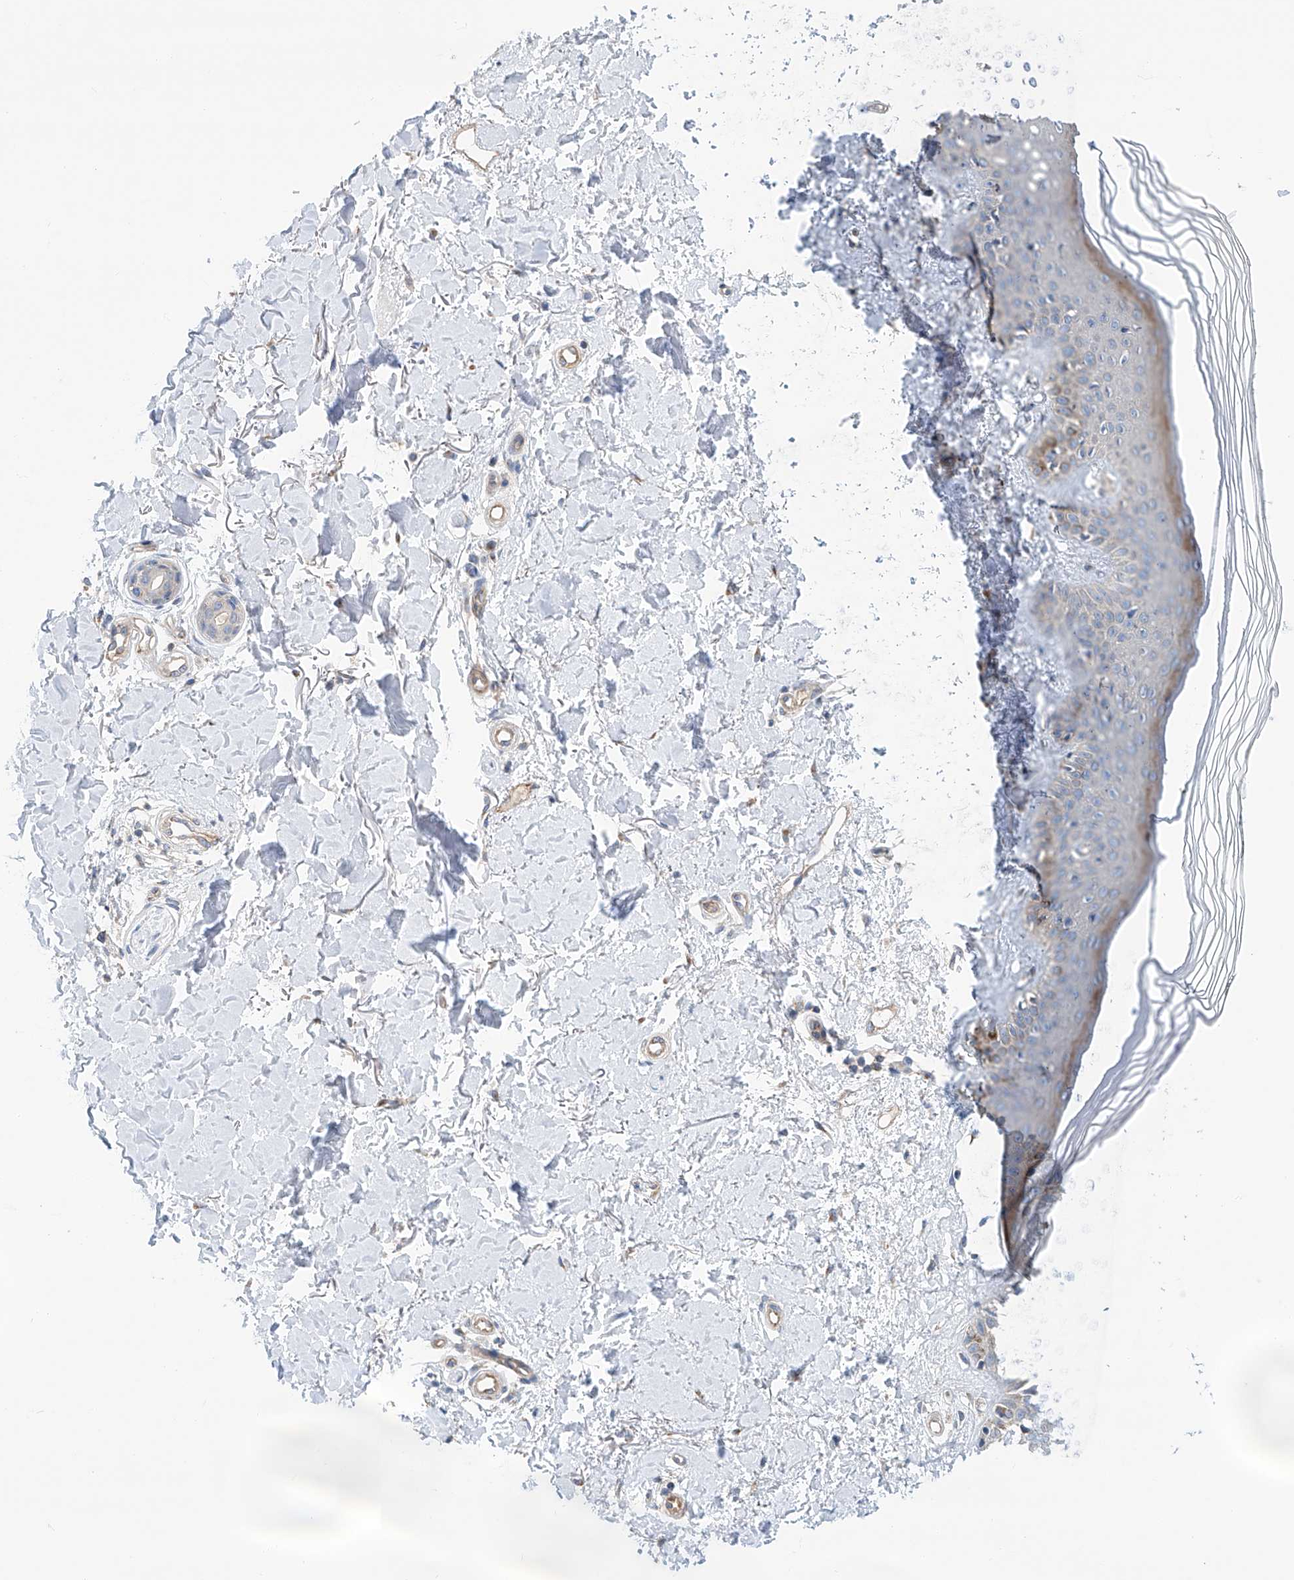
{"staining": {"intensity": "negative", "quantity": "none", "location": "none"}, "tissue": "skin", "cell_type": "Fibroblasts", "image_type": "normal", "snomed": [{"axis": "morphology", "description": "Normal tissue, NOS"}, {"axis": "topography", "description": "Skin"}], "caption": "Skin was stained to show a protein in brown. There is no significant positivity in fibroblasts. (DAB (3,3'-diaminobenzidine) immunohistochemistry, high magnification).", "gene": "SLC22A7", "patient": {"sex": "female", "age": 64}}